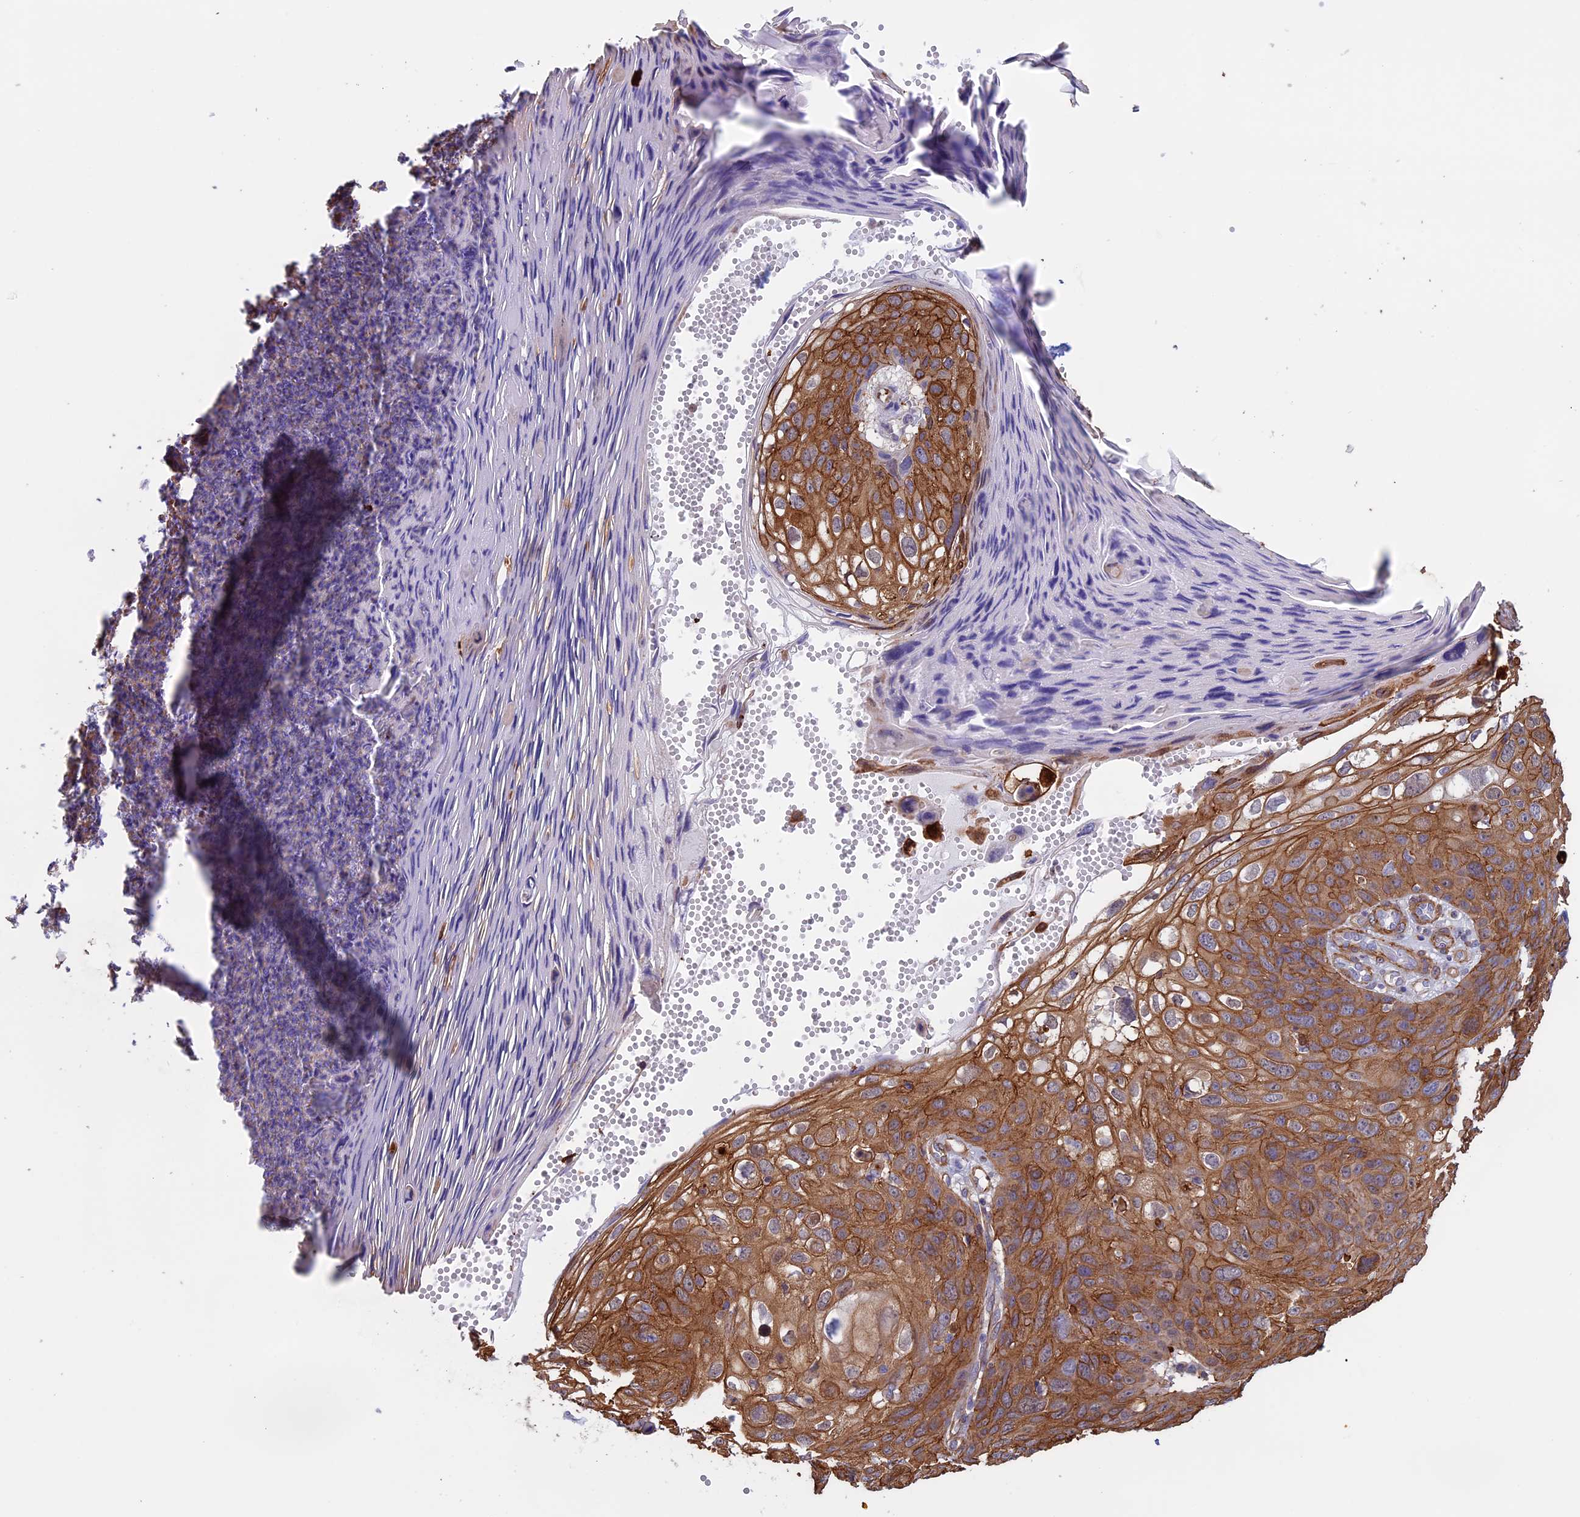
{"staining": {"intensity": "moderate", "quantity": ">75%", "location": "cytoplasmic/membranous"}, "tissue": "skin cancer", "cell_type": "Tumor cells", "image_type": "cancer", "snomed": [{"axis": "morphology", "description": "Squamous cell carcinoma, NOS"}, {"axis": "topography", "description": "Skin"}], "caption": "A brown stain highlights moderate cytoplasmic/membranous expression of a protein in skin cancer tumor cells.", "gene": "ANGPTL2", "patient": {"sex": "female", "age": 90}}